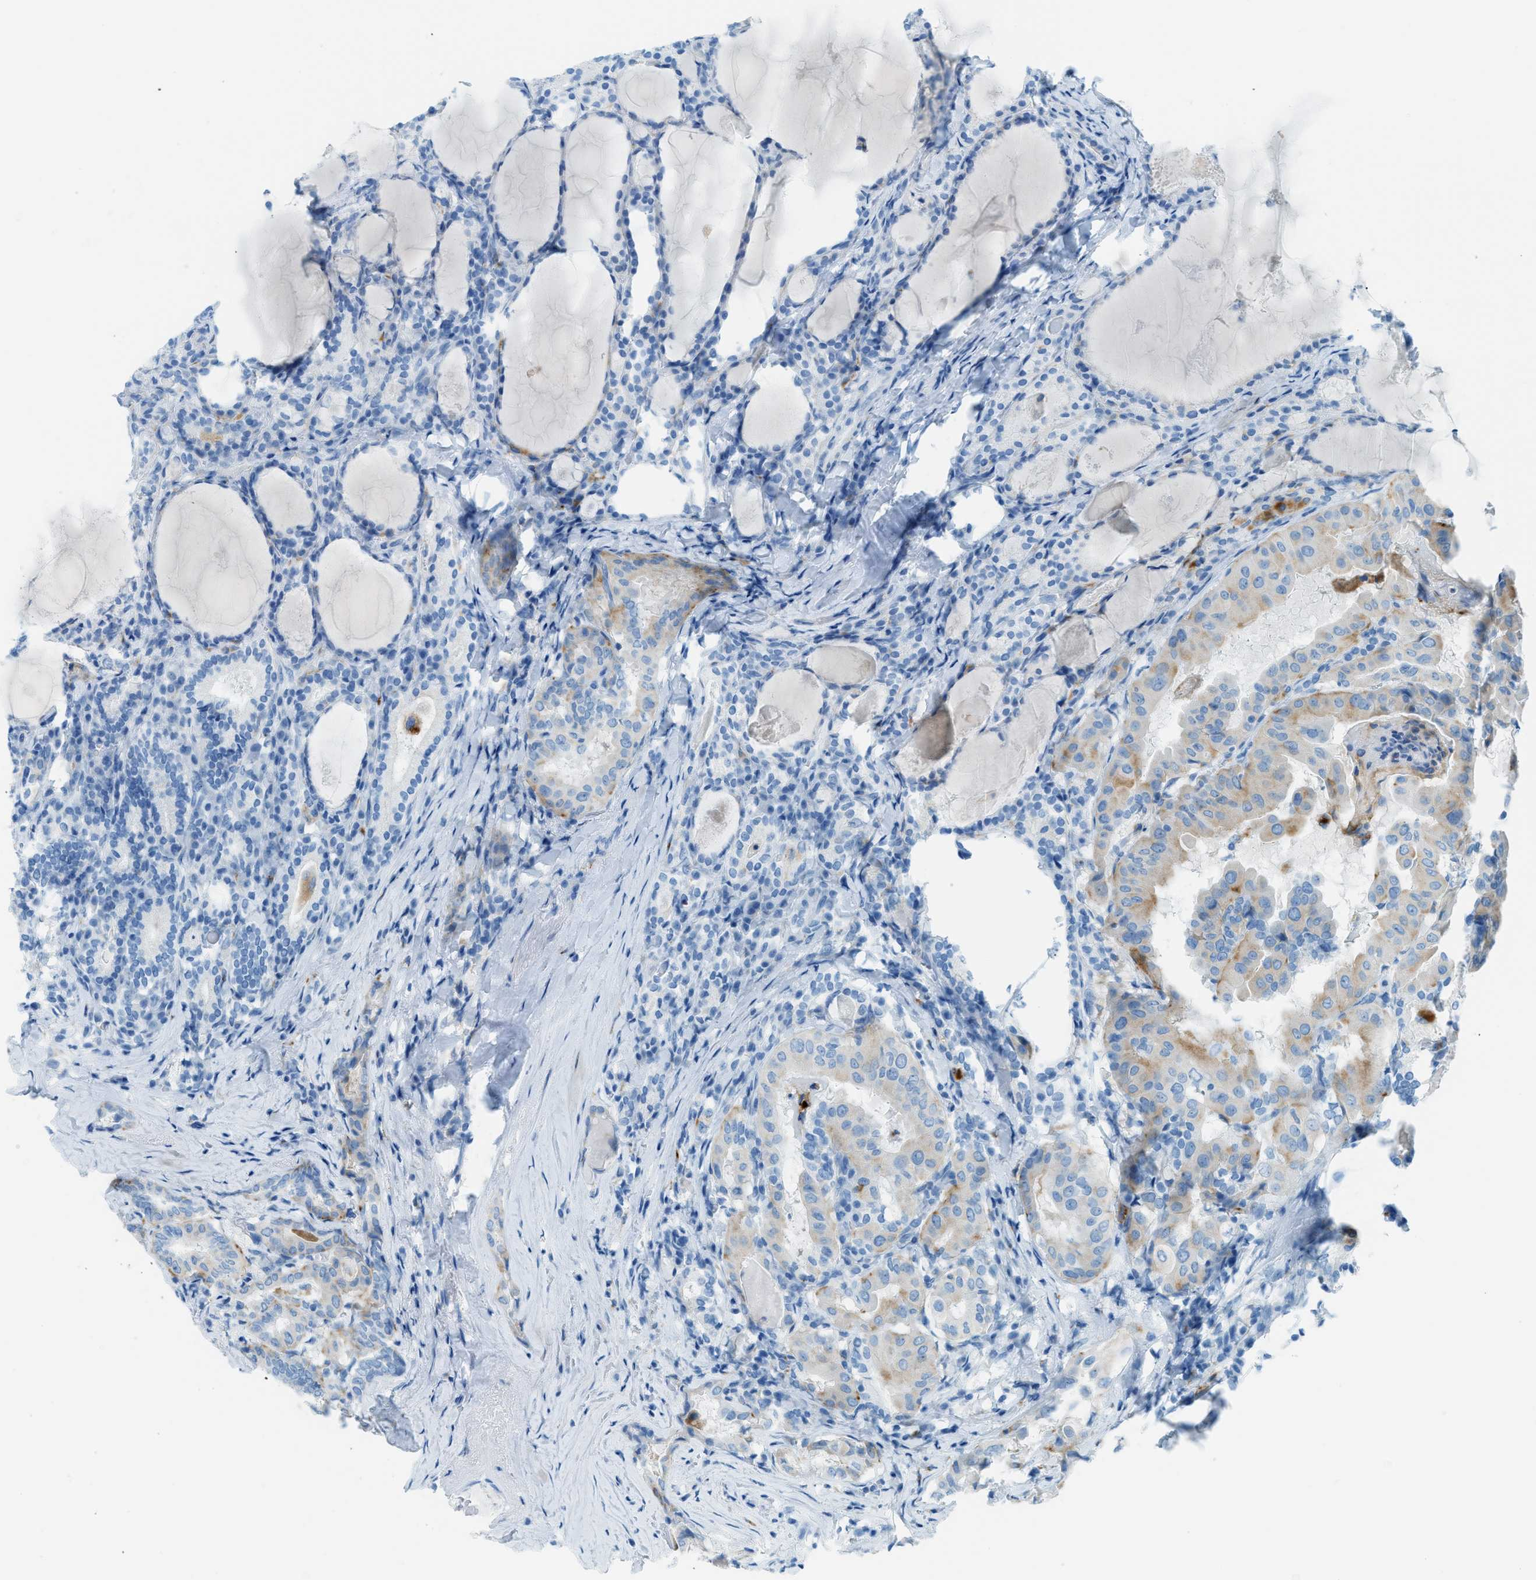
{"staining": {"intensity": "moderate", "quantity": "<25%", "location": "cytoplasmic/membranous"}, "tissue": "thyroid cancer", "cell_type": "Tumor cells", "image_type": "cancer", "snomed": [{"axis": "morphology", "description": "Papillary adenocarcinoma, NOS"}, {"axis": "topography", "description": "Thyroid gland"}], "caption": "Immunohistochemical staining of human thyroid cancer demonstrates low levels of moderate cytoplasmic/membranous staining in about <25% of tumor cells. (DAB IHC, brown staining for protein, blue staining for nuclei).", "gene": "C21orf62", "patient": {"sex": "female", "age": 42}}